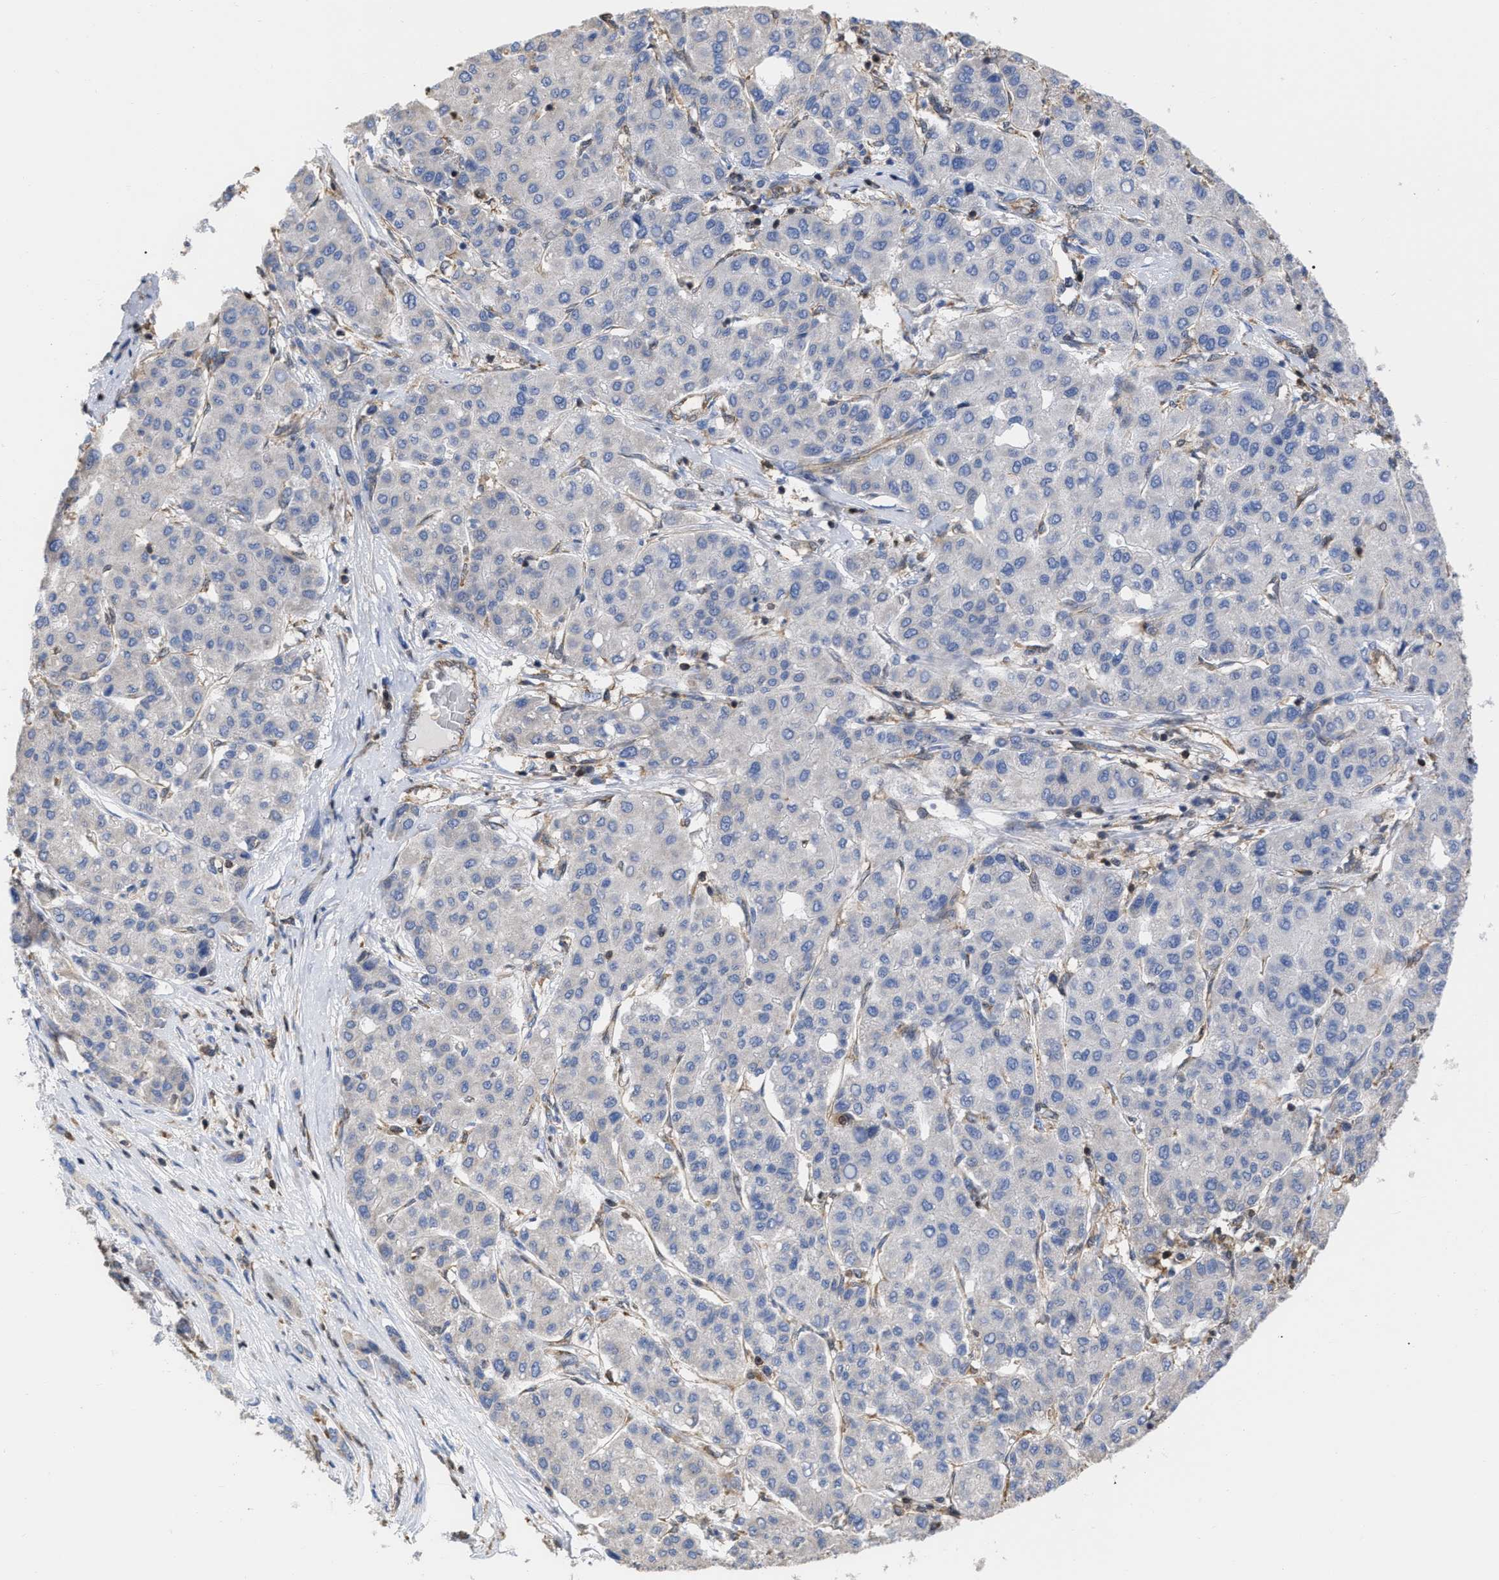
{"staining": {"intensity": "negative", "quantity": "none", "location": "none"}, "tissue": "liver cancer", "cell_type": "Tumor cells", "image_type": "cancer", "snomed": [{"axis": "morphology", "description": "Carcinoma, Hepatocellular, NOS"}, {"axis": "topography", "description": "Liver"}], "caption": "There is no significant staining in tumor cells of liver cancer.", "gene": "GIMAP4", "patient": {"sex": "male", "age": 65}}